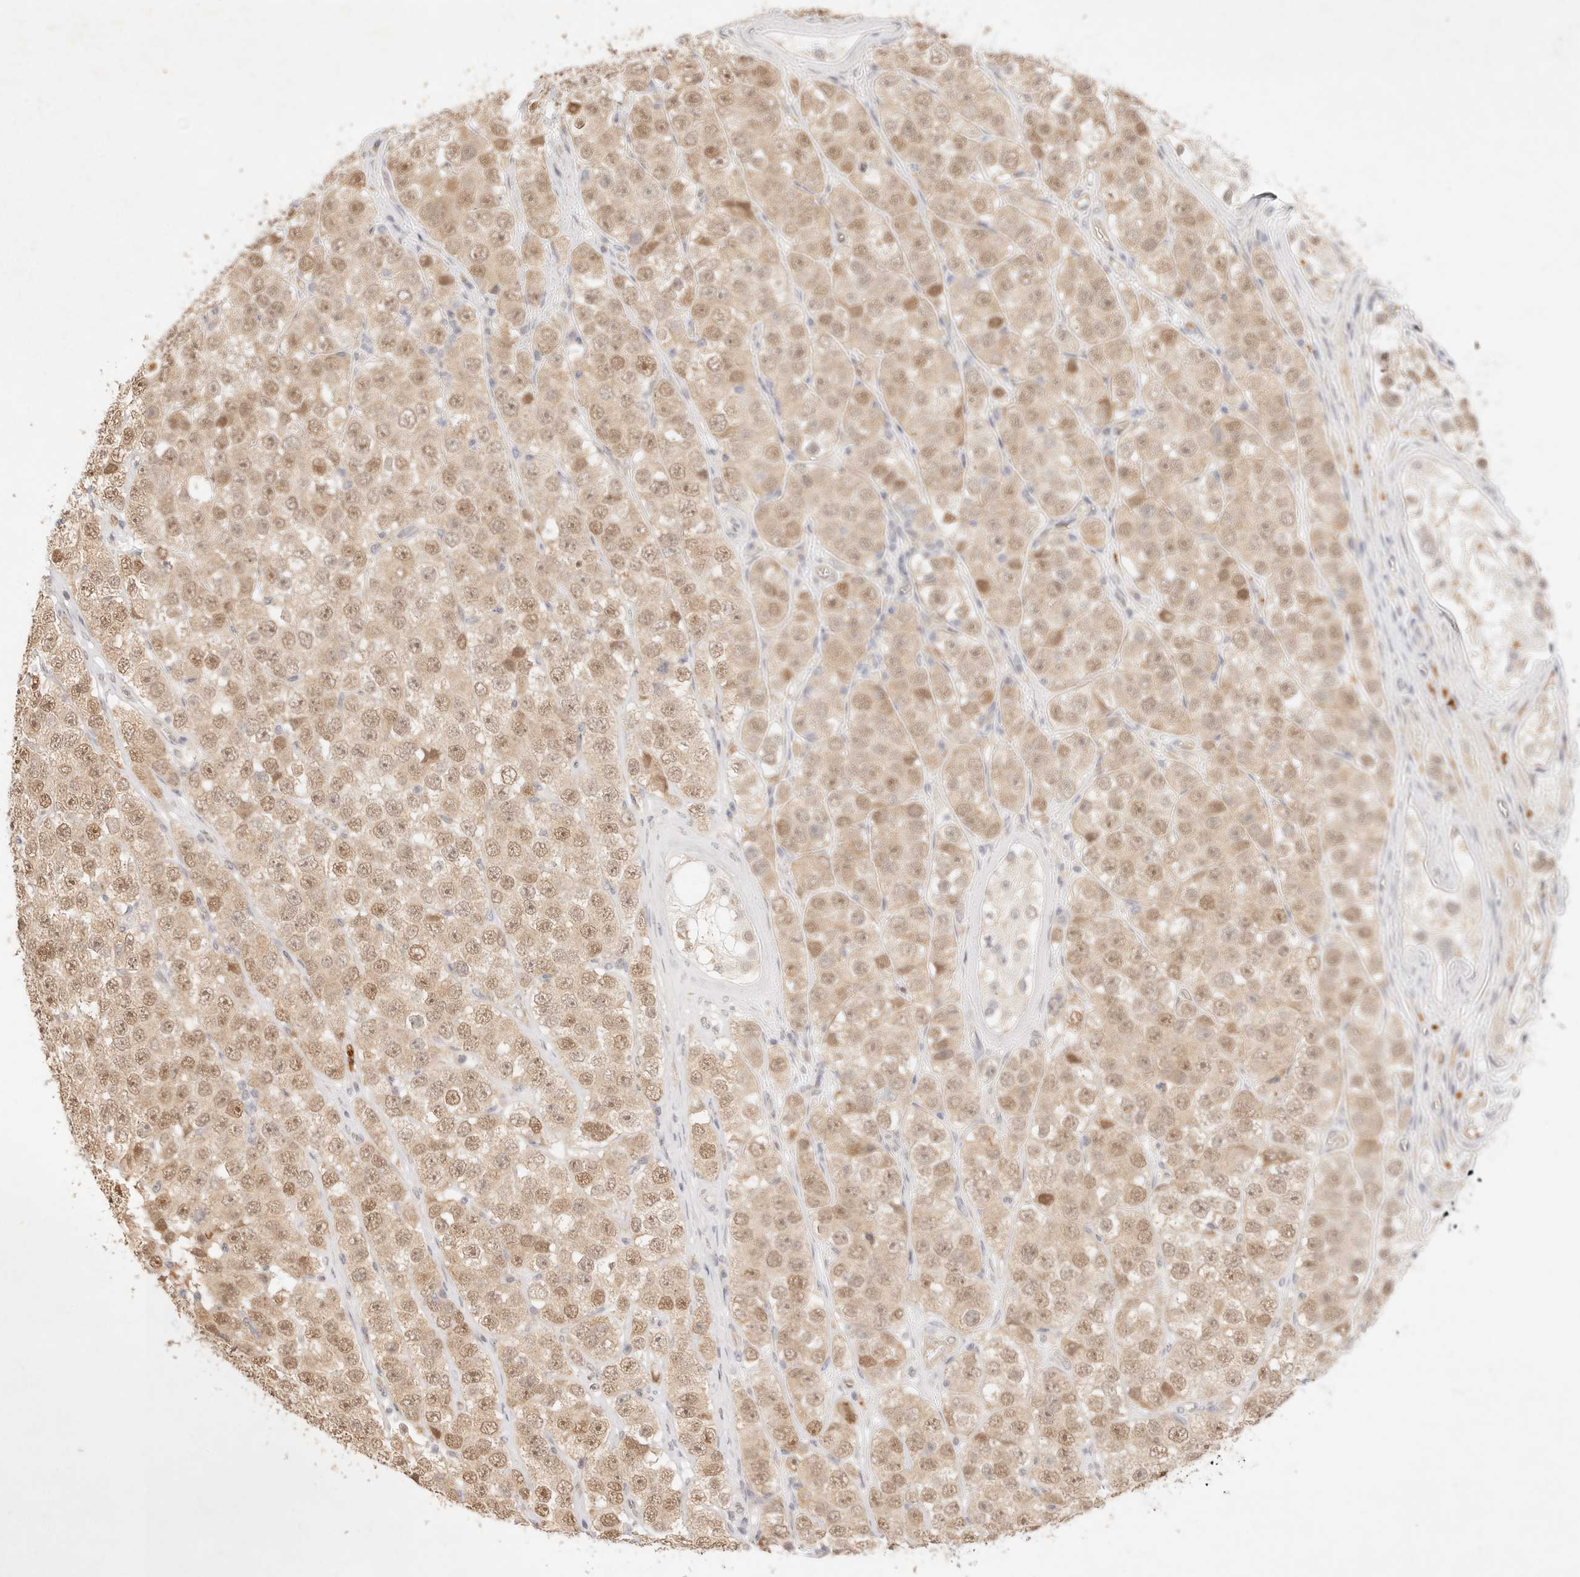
{"staining": {"intensity": "moderate", "quantity": ">75%", "location": "cytoplasmic/membranous,nuclear"}, "tissue": "testis cancer", "cell_type": "Tumor cells", "image_type": "cancer", "snomed": [{"axis": "morphology", "description": "Seminoma, NOS"}, {"axis": "topography", "description": "Testis"}], "caption": "Immunohistochemical staining of human seminoma (testis) reveals medium levels of moderate cytoplasmic/membranous and nuclear protein positivity in about >75% of tumor cells.", "gene": "GPR156", "patient": {"sex": "male", "age": 28}}